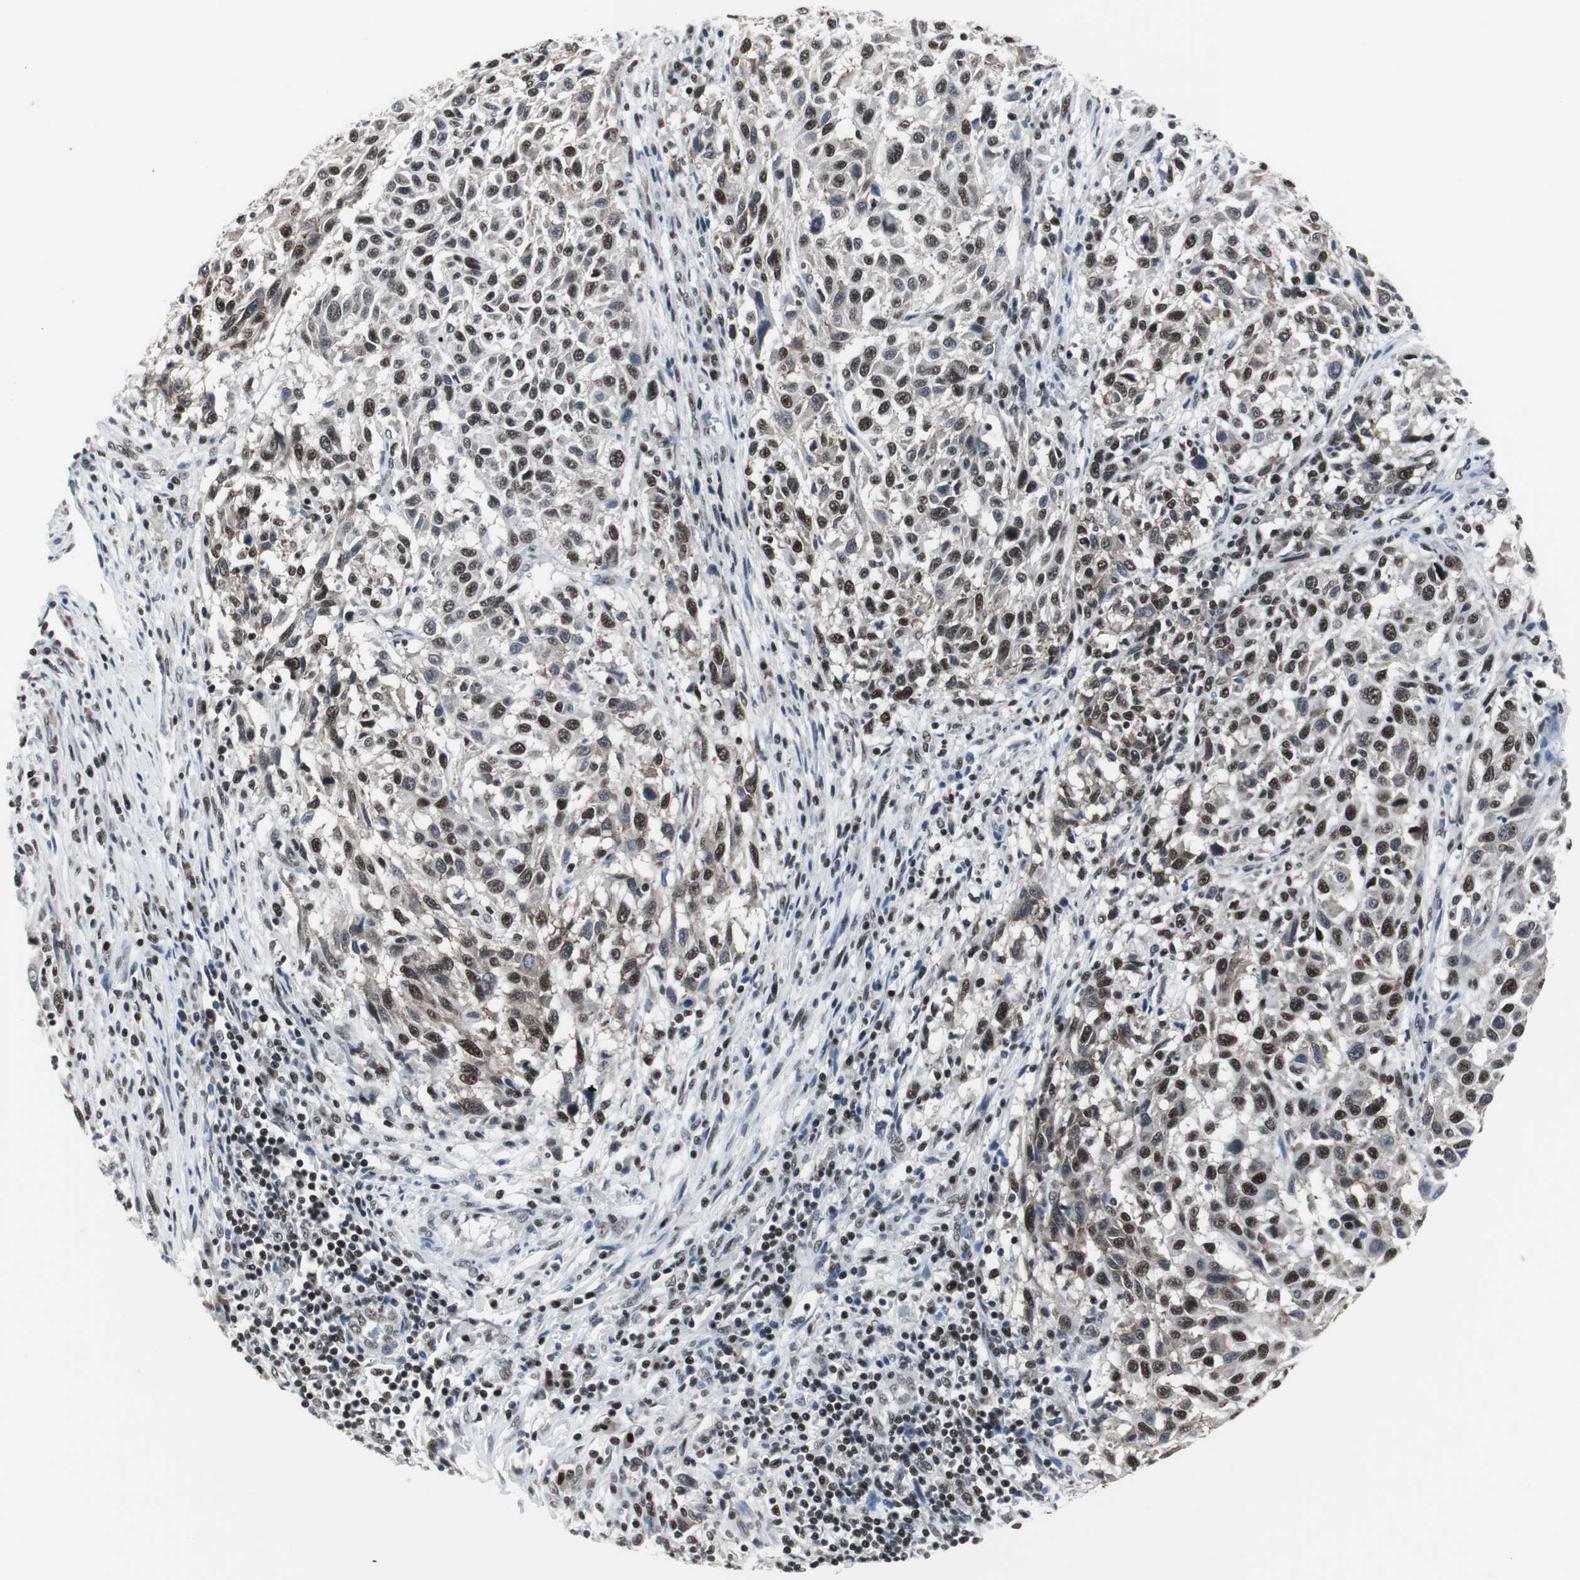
{"staining": {"intensity": "moderate", "quantity": ">75%", "location": "nuclear"}, "tissue": "melanoma", "cell_type": "Tumor cells", "image_type": "cancer", "snomed": [{"axis": "morphology", "description": "Malignant melanoma, Metastatic site"}, {"axis": "topography", "description": "Lymph node"}], "caption": "Protein positivity by IHC reveals moderate nuclear staining in about >75% of tumor cells in malignant melanoma (metastatic site). The staining was performed using DAB to visualize the protein expression in brown, while the nuclei were stained in blue with hematoxylin (Magnification: 20x).", "gene": "RAD9A", "patient": {"sex": "male", "age": 61}}